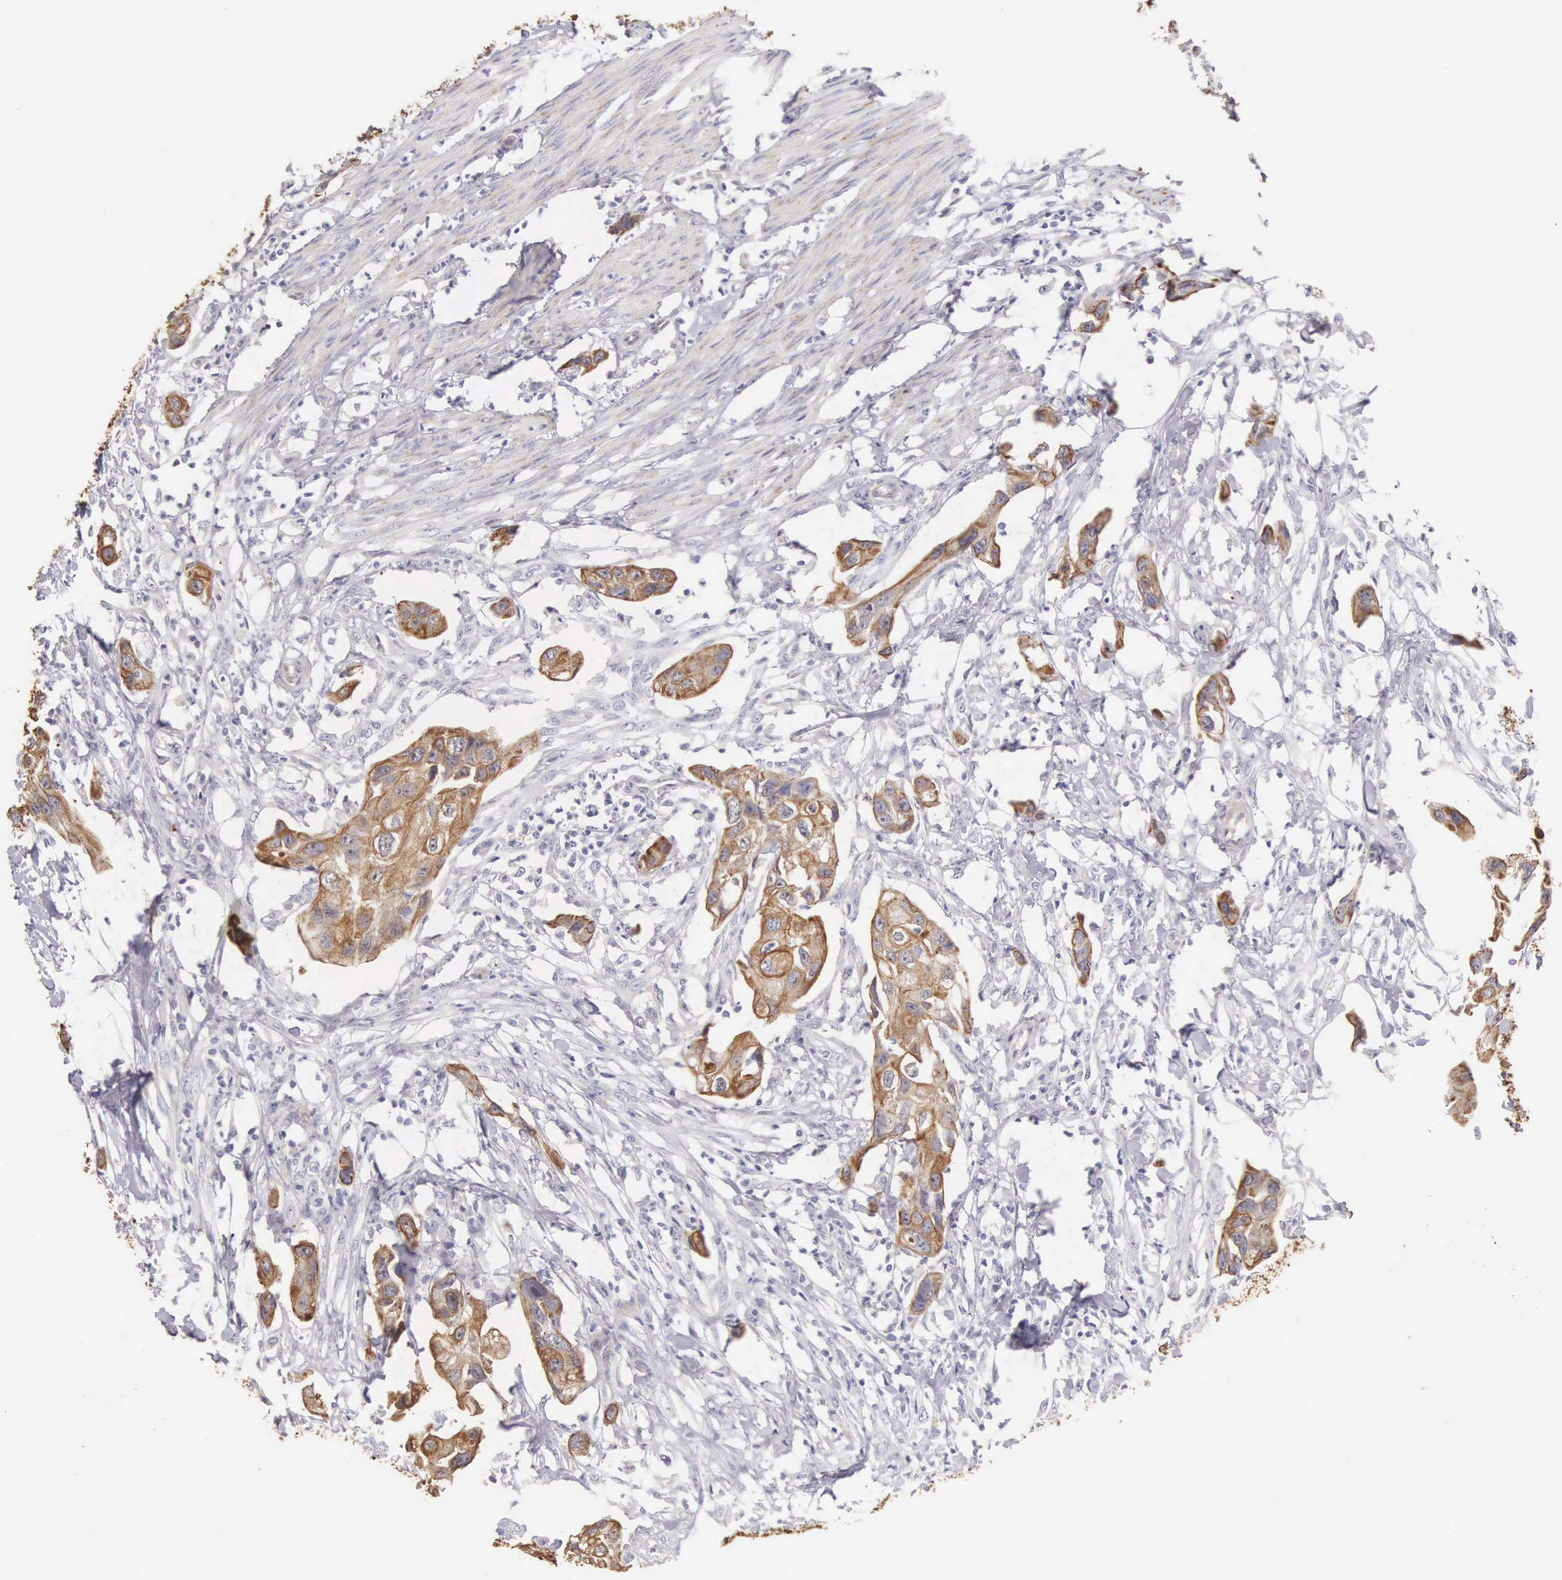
{"staining": {"intensity": "moderate", "quantity": ">75%", "location": "cytoplasmic/membranous"}, "tissue": "urothelial cancer", "cell_type": "Tumor cells", "image_type": "cancer", "snomed": [{"axis": "morphology", "description": "Urothelial carcinoma, High grade"}, {"axis": "topography", "description": "Urinary bladder"}], "caption": "Tumor cells reveal moderate cytoplasmic/membranous positivity in approximately >75% of cells in urothelial carcinoma (high-grade).", "gene": "PIR", "patient": {"sex": "male", "age": 55}}